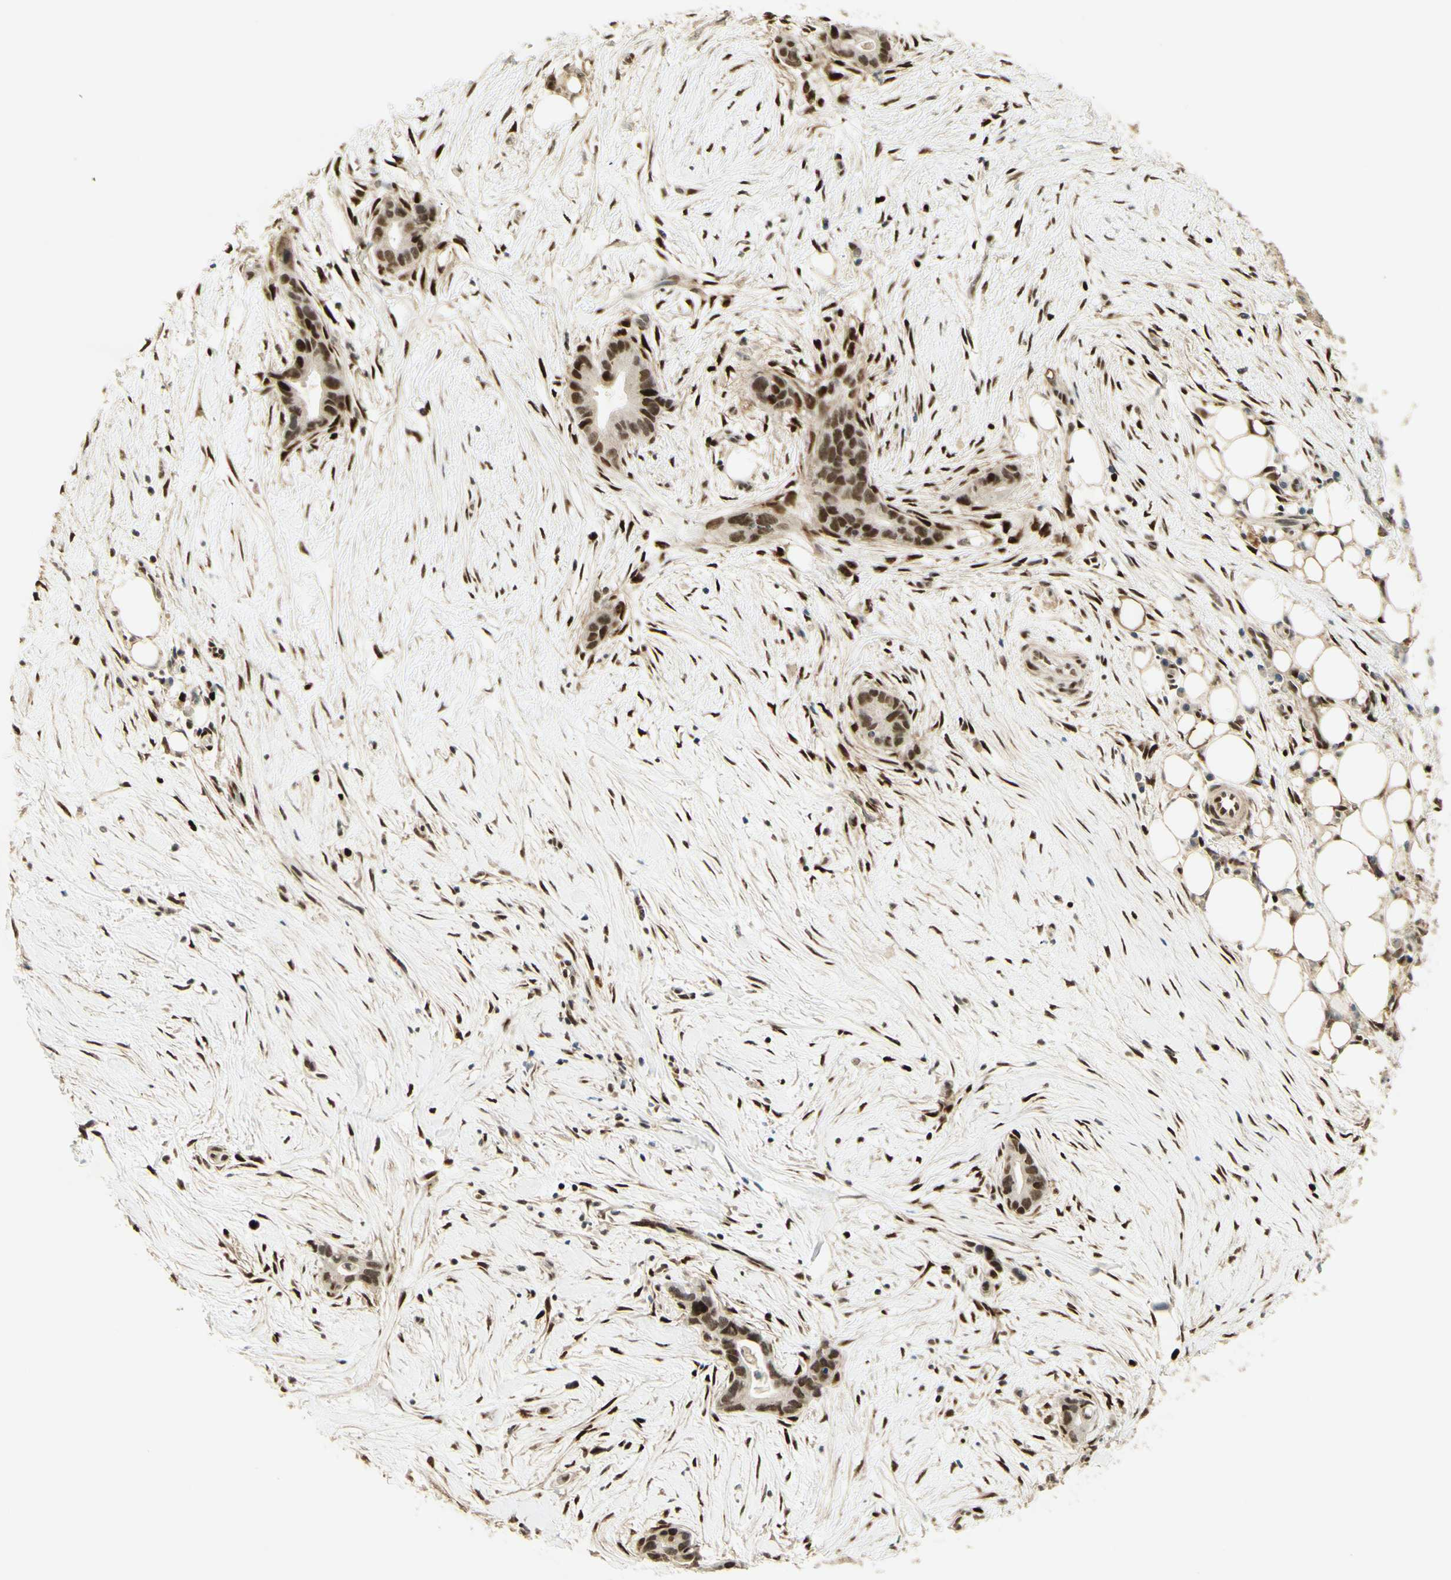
{"staining": {"intensity": "strong", "quantity": ">75%", "location": "nuclear"}, "tissue": "liver cancer", "cell_type": "Tumor cells", "image_type": "cancer", "snomed": [{"axis": "morphology", "description": "Cholangiocarcinoma"}, {"axis": "topography", "description": "Liver"}], "caption": "Liver cancer stained for a protein reveals strong nuclear positivity in tumor cells.", "gene": "FOXP1", "patient": {"sex": "female", "age": 55}}